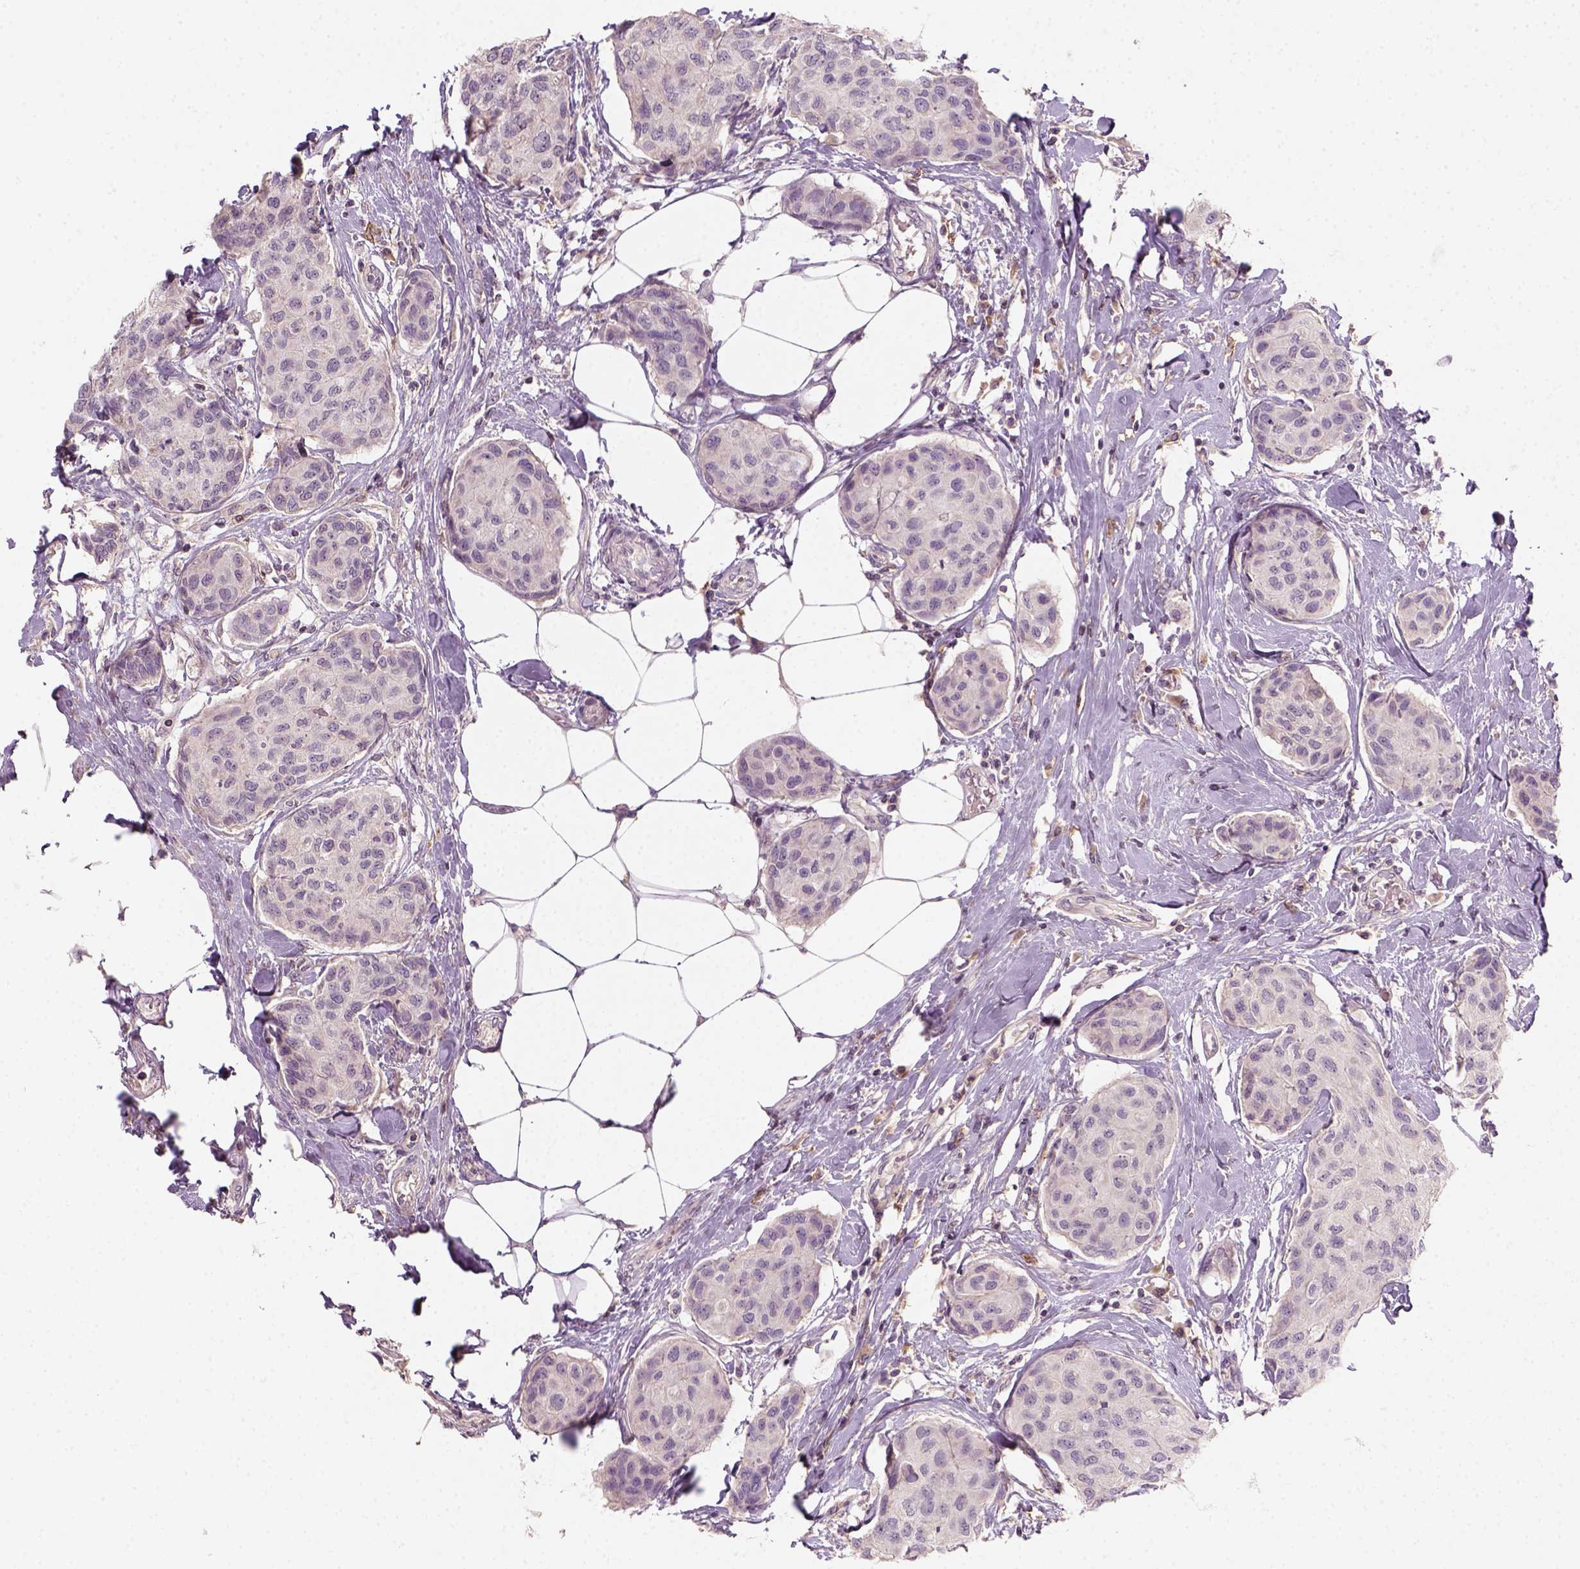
{"staining": {"intensity": "negative", "quantity": "none", "location": "none"}, "tissue": "breast cancer", "cell_type": "Tumor cells", "image_type": "cancer", "snomed": [{"axis": "morphology", "description": "Duct carcinoma"}, {"axis": "topography", "description": "Breast"}], "caption": "Breast cancer (intraductal carcinoma) was stained to show a protein in brown. There is no significant expression in tumor cells.", "gene": "AQP9", "patient": {"sex": "female", "age": 80}}